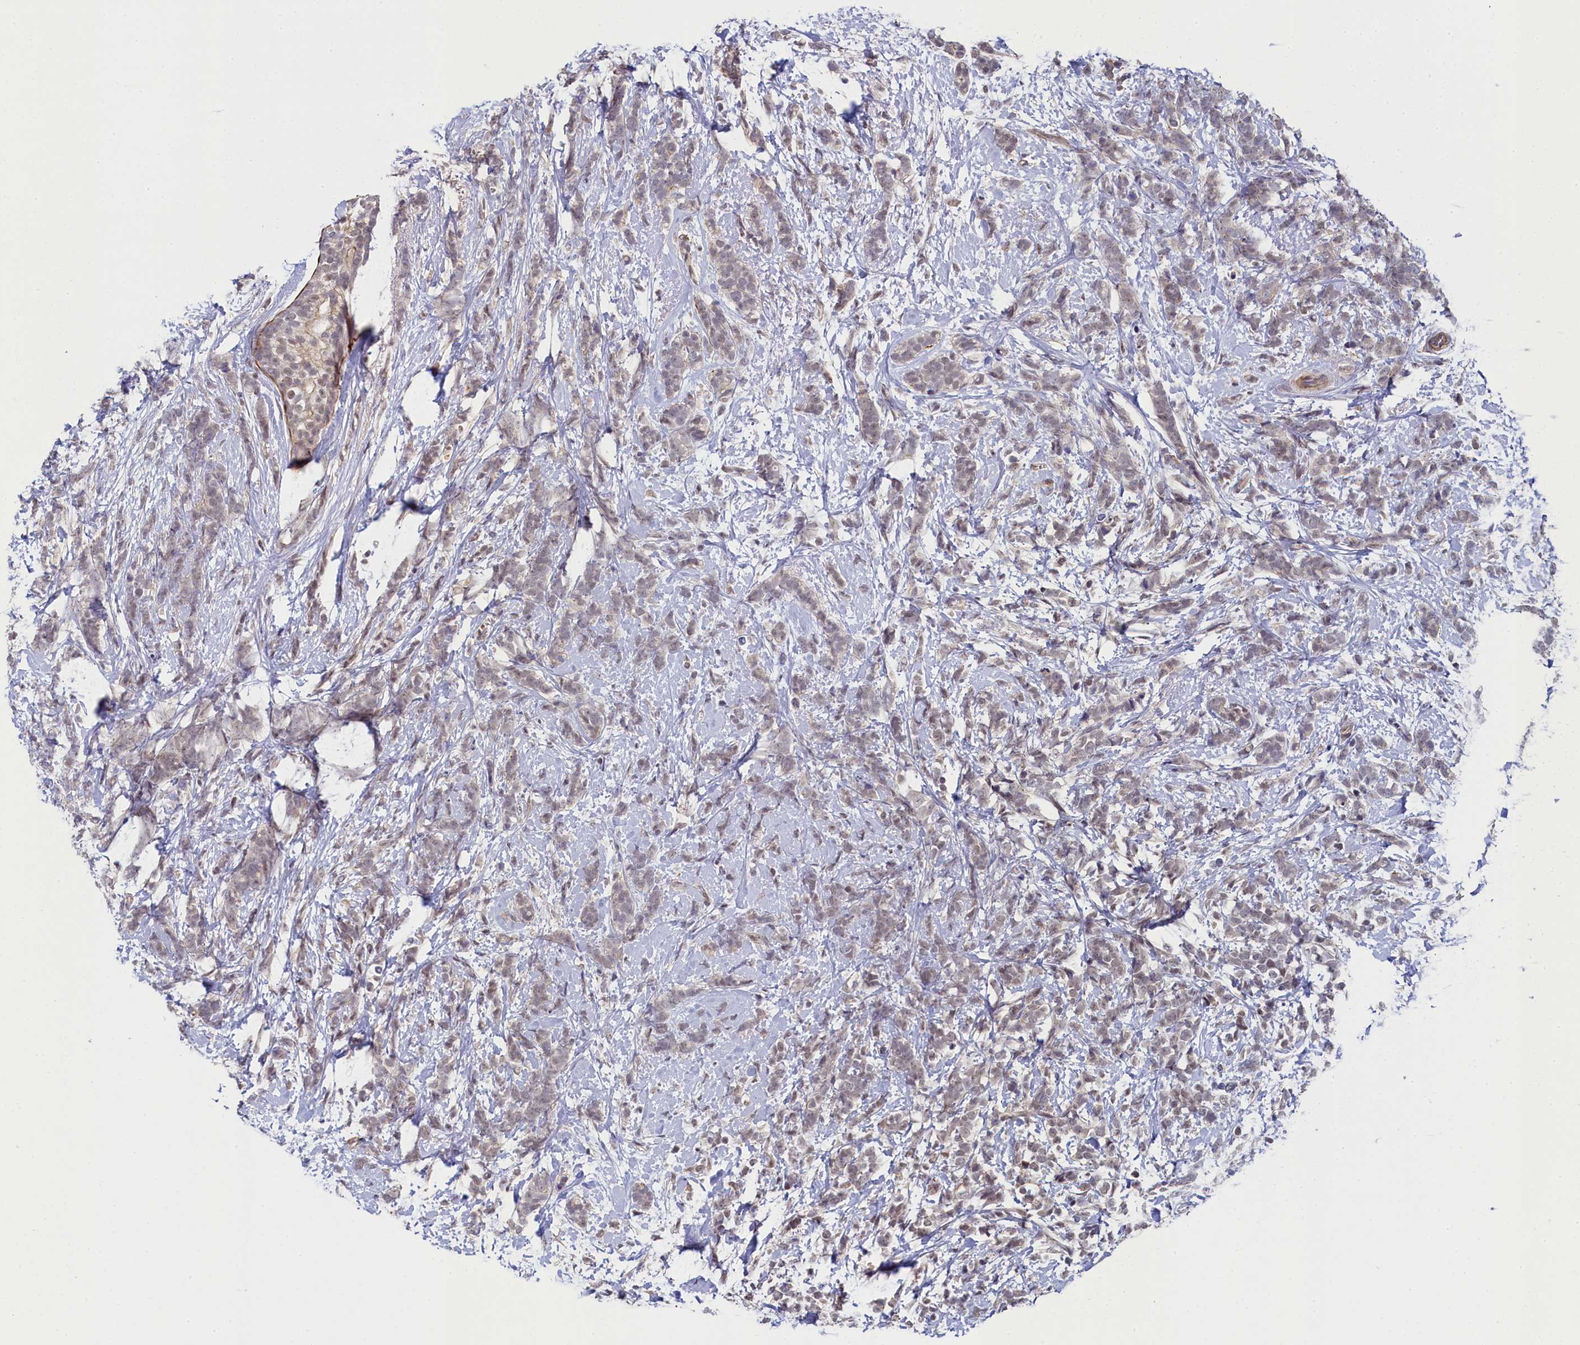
{"staining": {"intensity": "weak", "quantity": ">75%", "location": "cytoplasmic/membranous,nuclear"}, "tissue": "breast cancer", "cell_type": "Tumor cells", "image_type": "cancer", "snomed": [{"axis": "morphology", "description": "Lobular carcinoma"}, {"axis": "topography", "description": "Breast"}], "caption": "This image exhibits immunohistochemistry (IHC) staining of breast cancer (lobular carcinoma), with low weak cytoplasmic/membranous and nuclear positivity in approximately >75% of tumor cells.", "gene": "INTS14", "patient": {"sex": "female", "age": 58}}